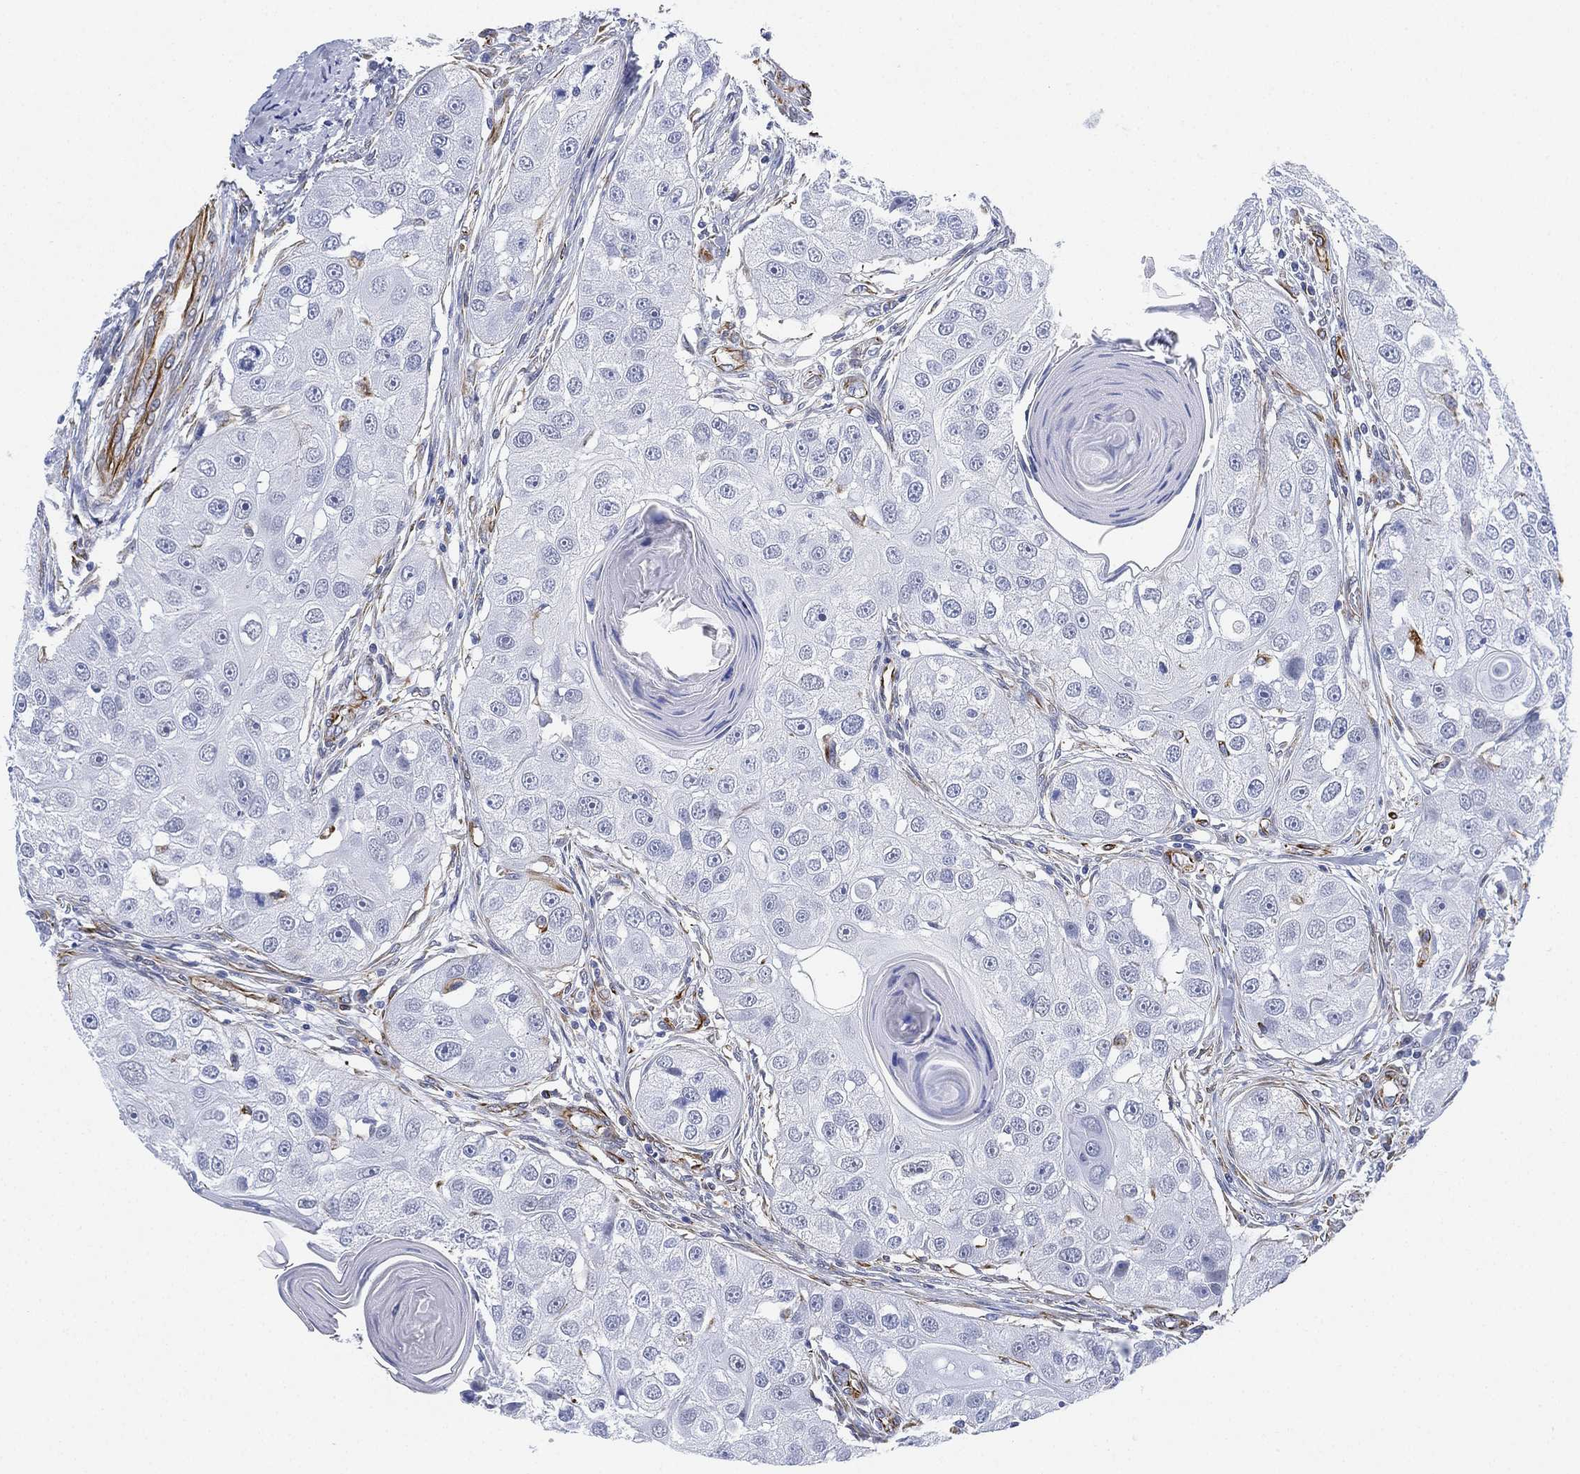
{"staining": {"intensity": "negative", "quantity": "none", "location": "none"}, "tissue": "head and neck cancer", "cell_type": "Tumor cells", "image_type": "cancer", "snomed": [{"axis": "morphology", "description": "Normal tissue, NOS"}, {"axis": "morphology", "description": "Squamous cell carcinoma, NOS"}, {"axis": "topography", "description": "Skeletal muscle"}, {"axis": "topography", "description": "Head-Neck"}], "caption": "Head and neck cancer stained for a protein using IHC exhibits no expression tumor cells.", "gene": "PSKH2", "patient": {"sex": "male", "age": 51}}